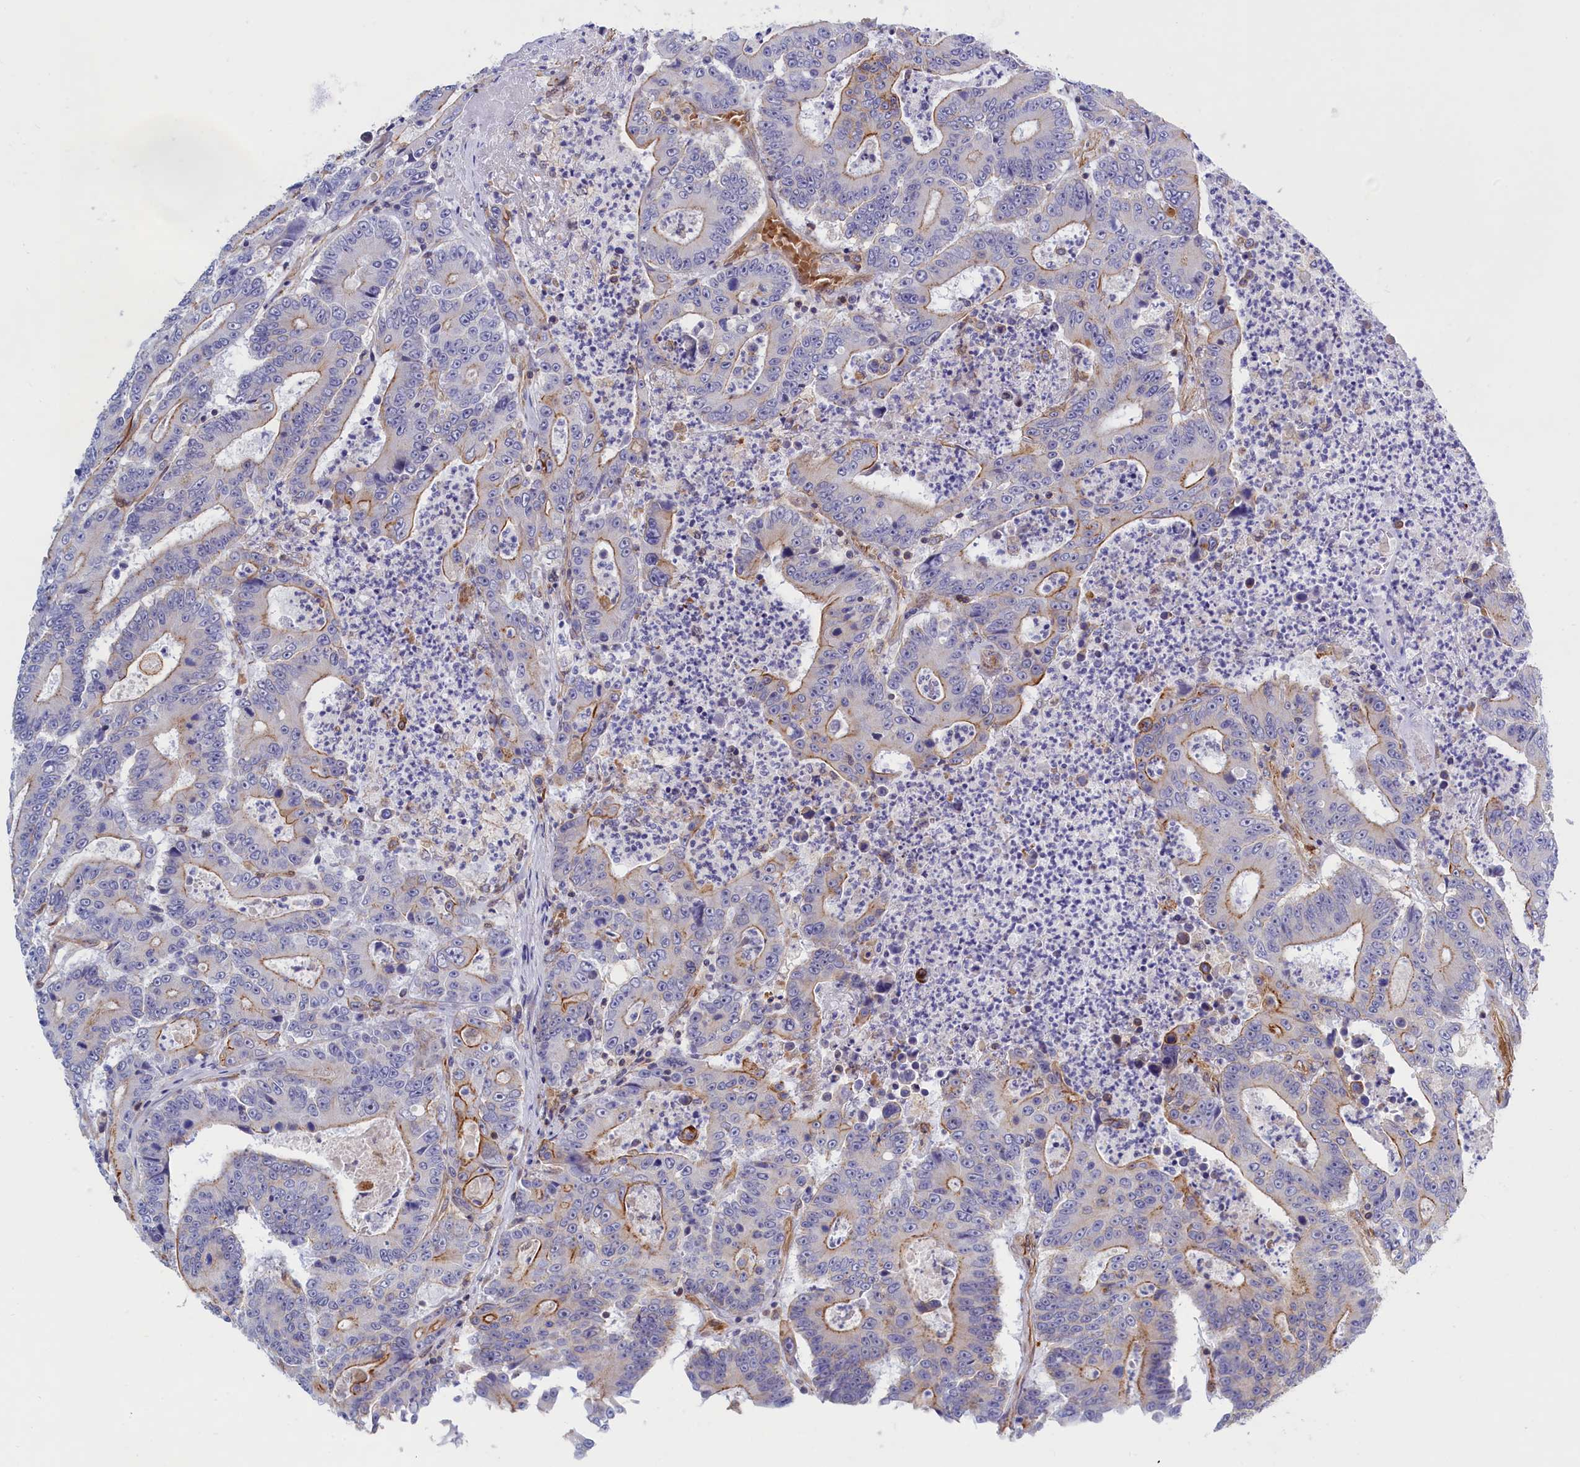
{"staining": {"intensity": "weak", "quantity": "<25%", "location": "cytoplasmic/membranous"}, "tissue": "colorectal cancer", "cell_type": "Tumor cells", "image_type": "cancer", "snomed": [{"axis": "morphology", "description": "Adenocarcinoma, NOS"}, {"axis": "topography", "description": "Colon"}], "caption": "Immunohistochemical staining of adenocarcinoma (colorectal) shows no significant positivity in tumor cells.", "gene": "ABCC12", "patient": {"sex": "male", "age": 83}}